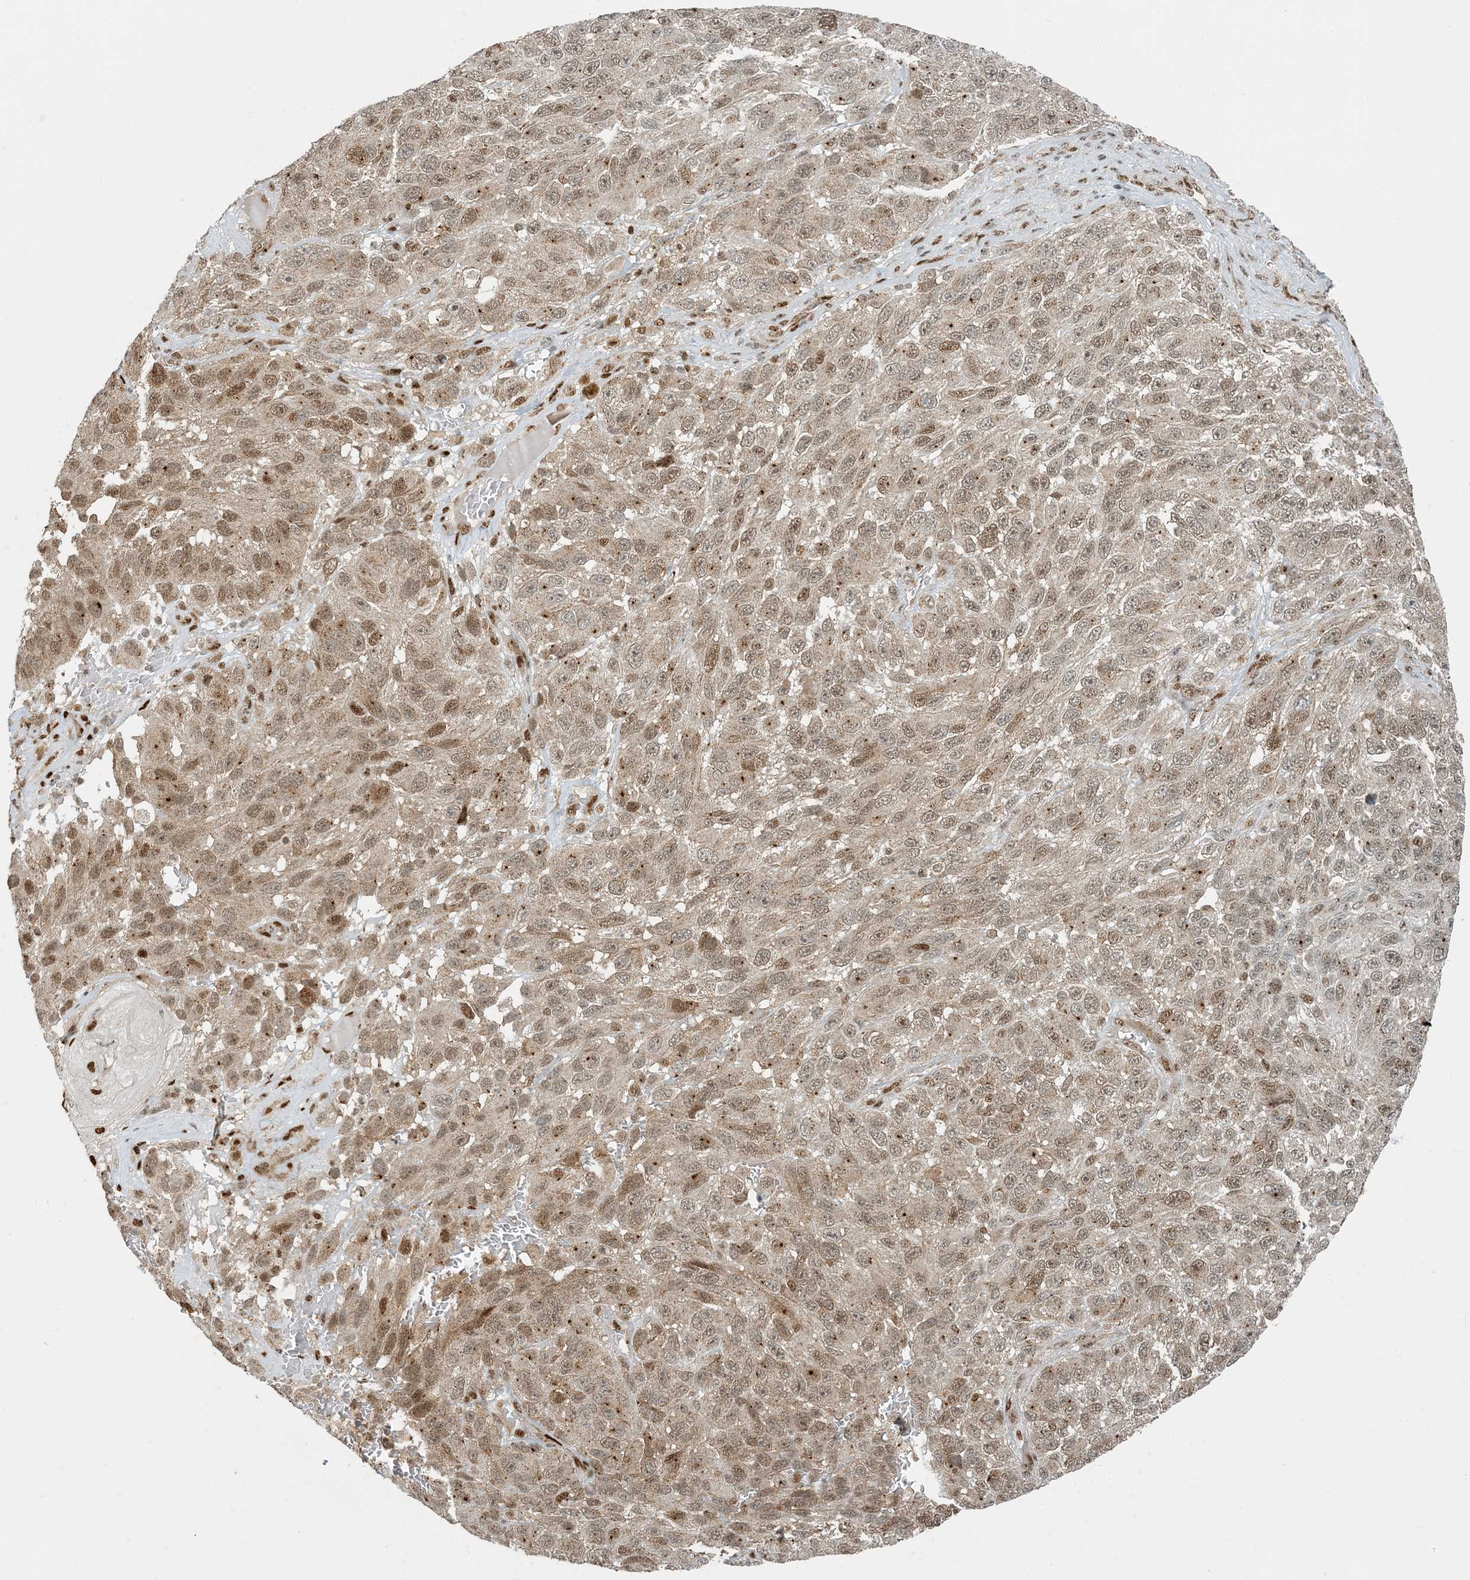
{"staining": {"intensity": "moderate", "quantity": "25%-75%", "location": "nuclear"}, "tissue": "melanoma", "cell_type": "Tumor cells", "image_type": "cancer", "snomed": [{"axis": "morphology", "description": "Malignant melanoma, NOS"}, {"axis": "topography", "description": "Skin"}], "caption": "Brown immunohistochemical staining in human melanoma exhibits moderate nuclear expression in about 25%-75% of tumor cells.", "gene": "MBD1", "patient": {"sex": "female", "age": 96}}